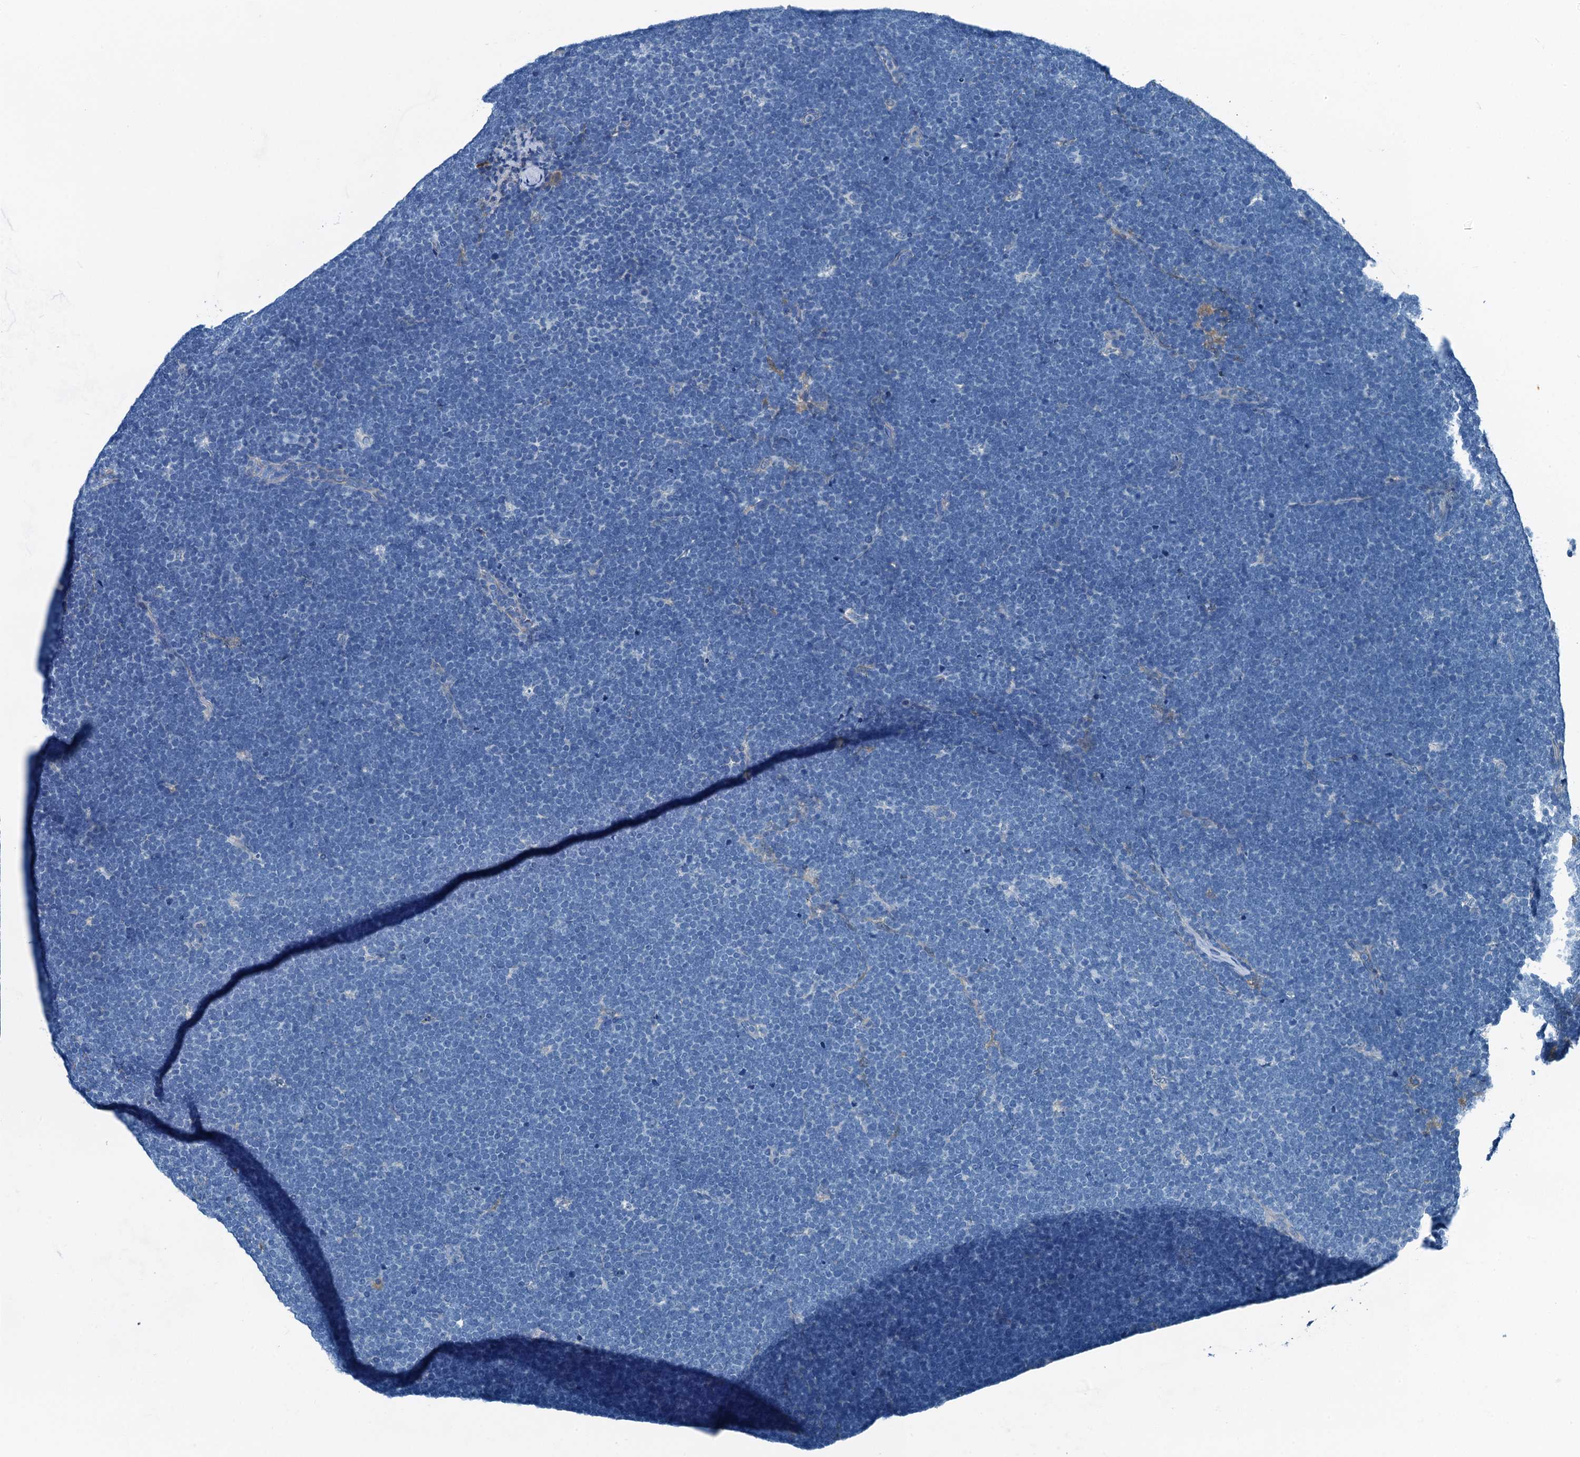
{"staining": {"intensity": "negative", "quantity": "none", "location": "none"}, "tissue": "lymphoma", "cell_type": "Tumor cells", "image_type": "cancer", "snomed": [{"axis": "morphology", "description": "Malignant lymphoma, non-Hodgkin's type, High grade"}, {"axis": "topography", "description": "Lymph node"}], "caption": "This image is of high-grade malignant lymphoma, non-Hodgkin's type stained with immunohistochemistry to label a protein in brown with the nuclei are counter-stained blue. There is no expression in tumor cells.", "gene": "RAB3IL1", "patient": {"sex": "male", "age": 13}}